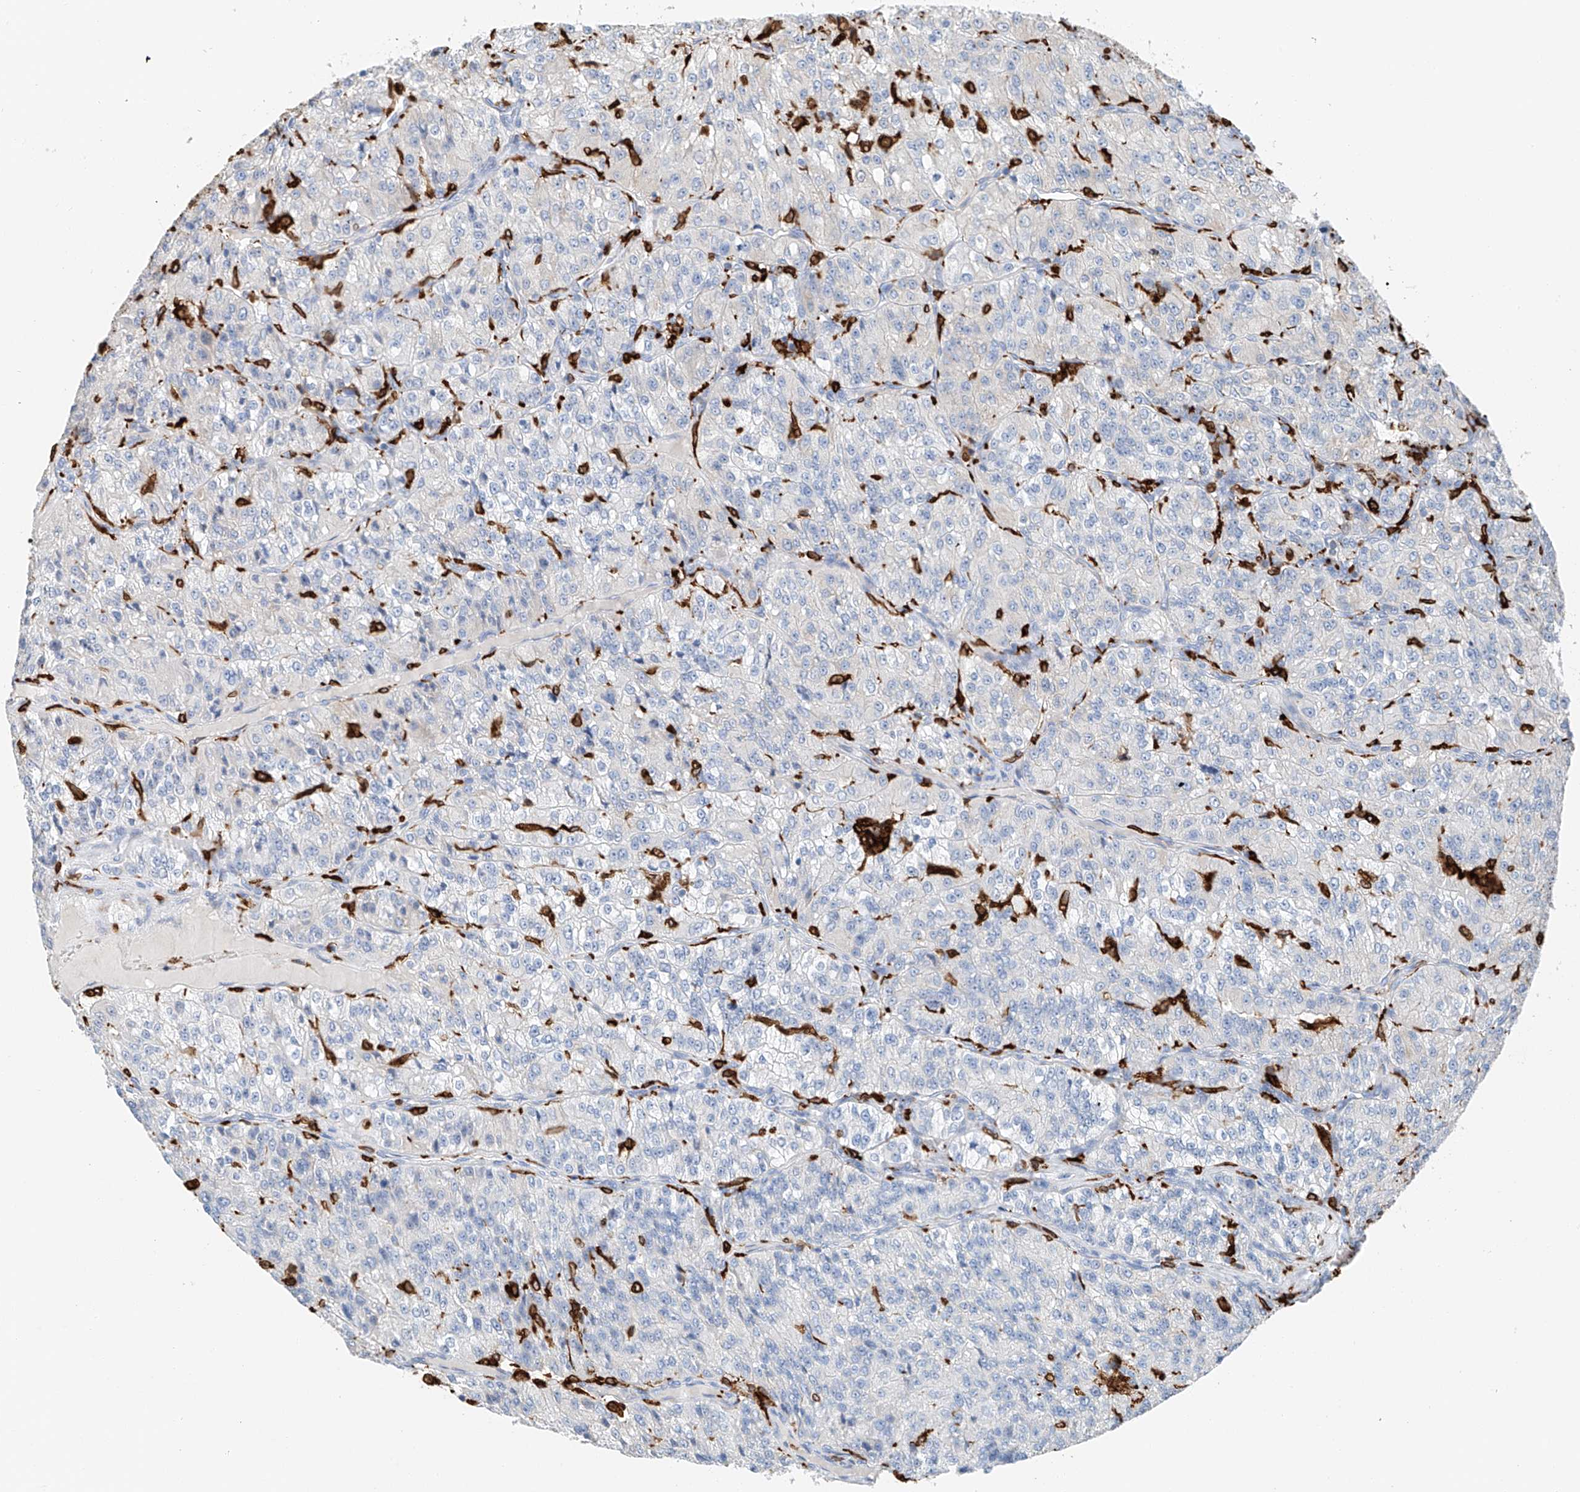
{"staining": {"intensity": "negative", "quantity": "none", "location": "none"}, "tissue": "renal cancer", "cell_type": "Tumor cells", "image_type": "cancer", "snomed": [{"axis": "morphology", "description": "Adenocarcinoma, NOS"}, {"axis": "topography", "description": "Kidney"}], "caption": "Immunohistochemistry of adenocarcinoma (renal) displays no positivity in tumor cells. (DAB immunohistochemistry (IHC) with hematoxylin counter stain).", "gene": "TBXAS1", "patient": {"sex": "female", "age": 63}}